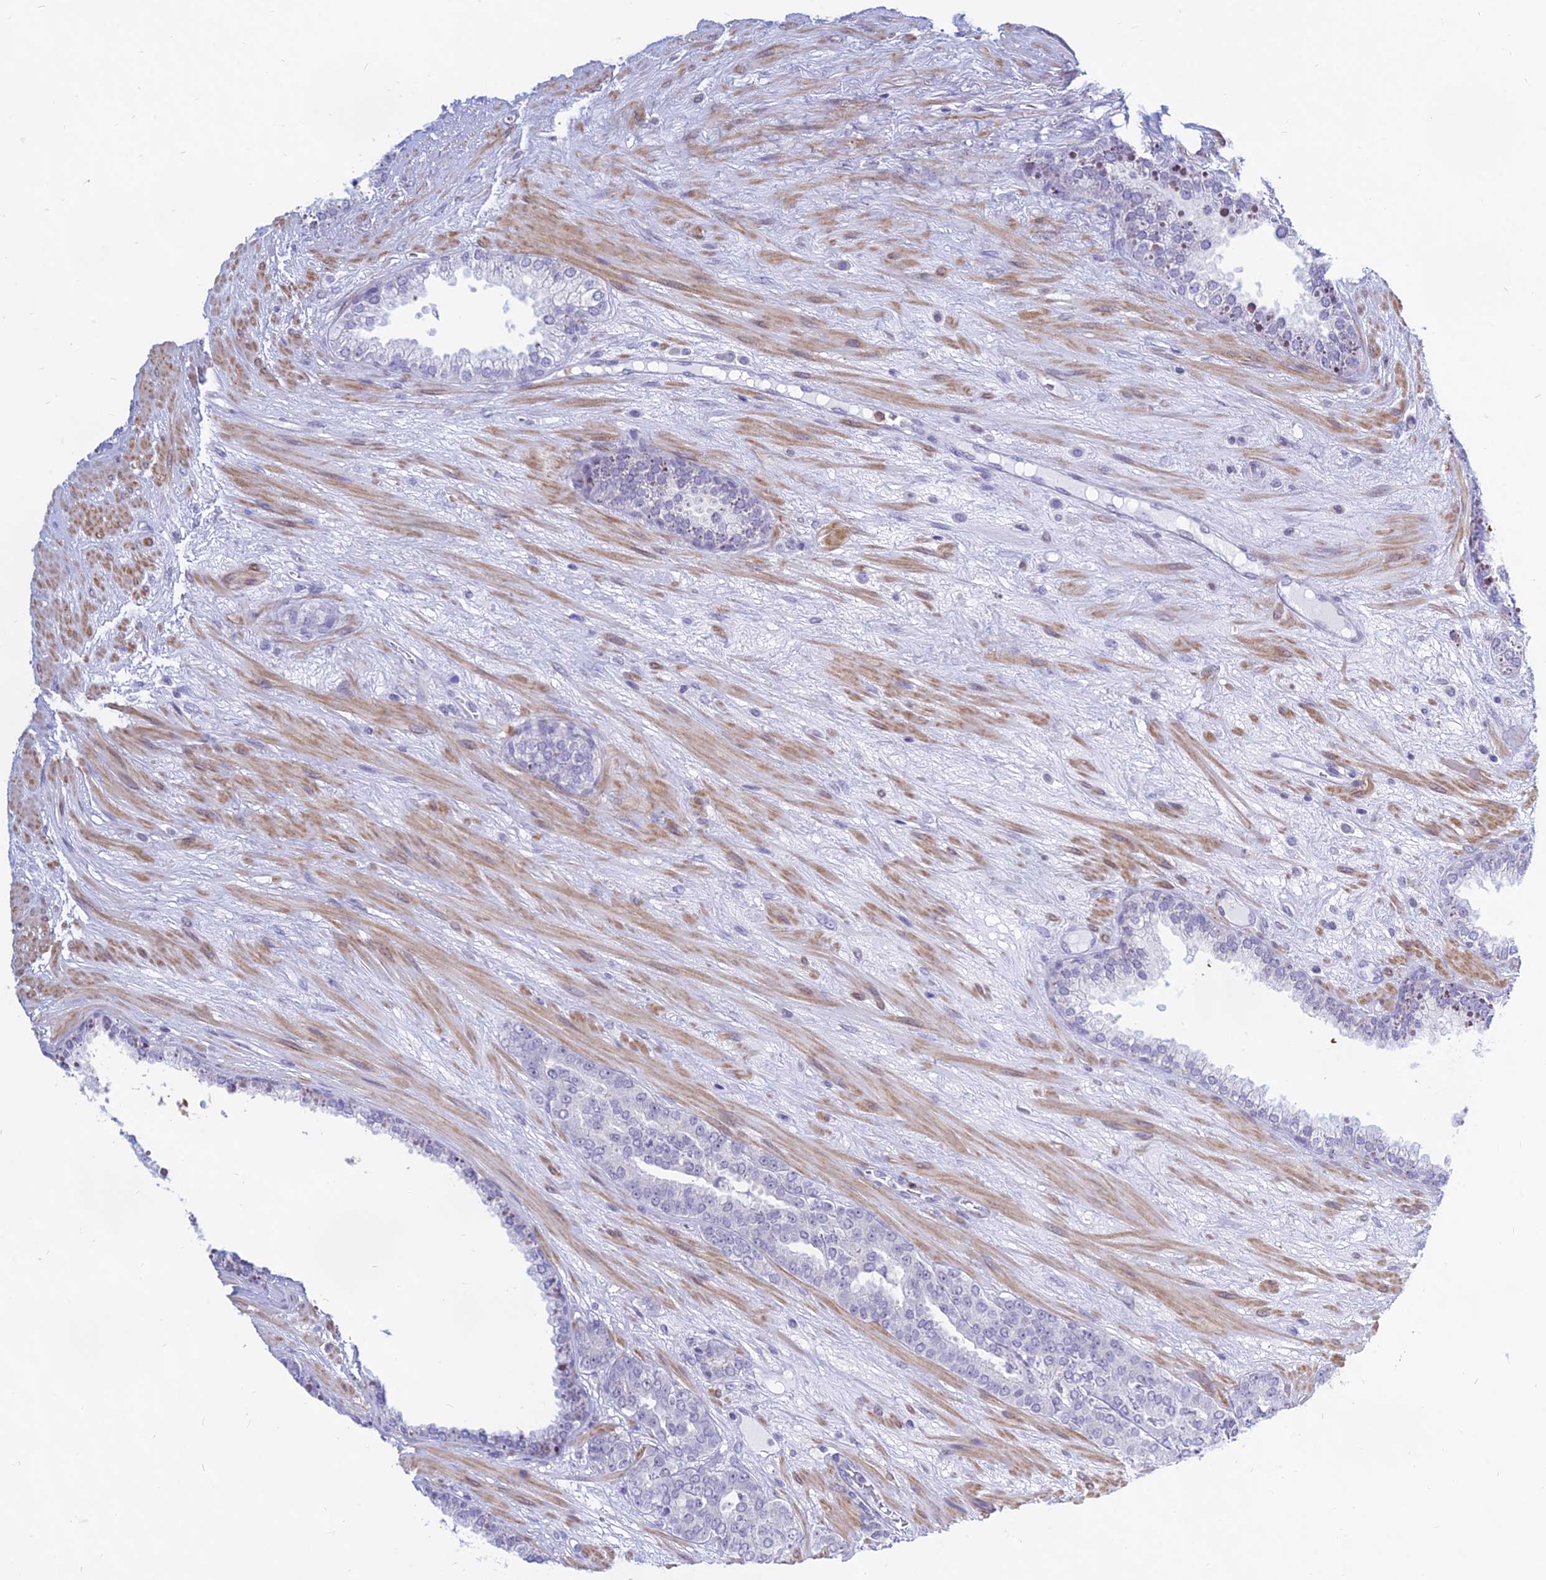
{"staining": {"intensity": "negative", "quantity": "none", "location": "none"}, "tissue": "prostate cancer", "cell_type": "Tumor cells", "image_type": "cancer", "snomed": [{"axis": "morphology", "description": "Adenocarcinoma, High grade"}, {"axis": "topography", "description": "Prostate"}], "caption": "Prostate adenocarcinoma (high-grade) stained for a protein using immunohistochemistry reveals no positivity tumor cells.", "gene": "KRR1", "patient": {"sex": "male", "age": 71}}